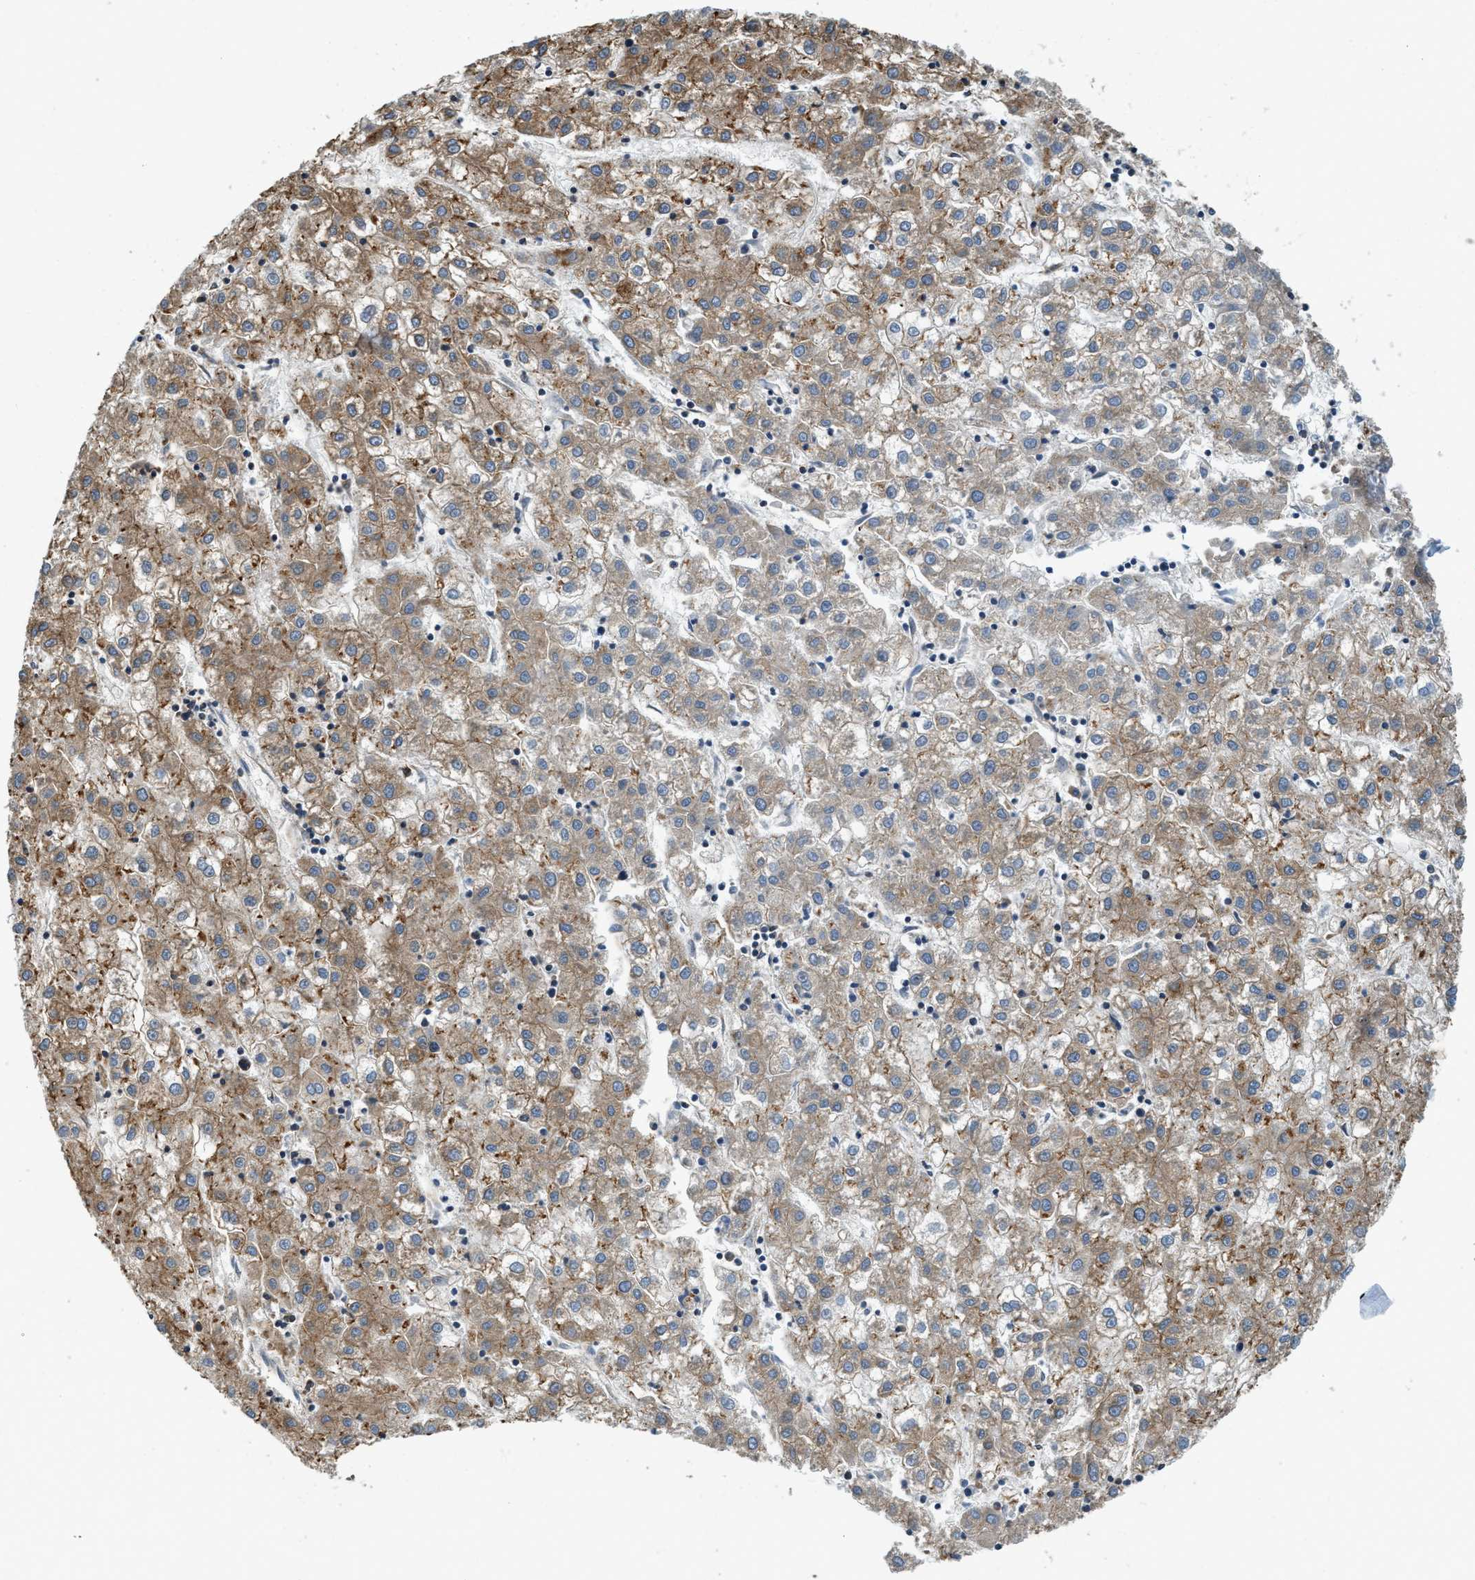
{"staining": {"intensity": "moderate", "quantity": ">75%", "location": "cytoplasmic/membranous"}, "tissue": "liver cancer", "cell_type": "Tumor cells", "image_type": "cancer", "snomed": [{"axis": "morphology", "description": "Carcinoma, Hepatocellular, NOS"}, {"axis": "topography", "description": "Liver"}], "caption": "The micrograph displays staining of hepatocellular carcinoma (liver), revealing moderate cytoplasmic/membranous protein staining (brown color) within tumor cells.", "gene": "BCAP31", "patient": {"sex": "male", "age": 72}}